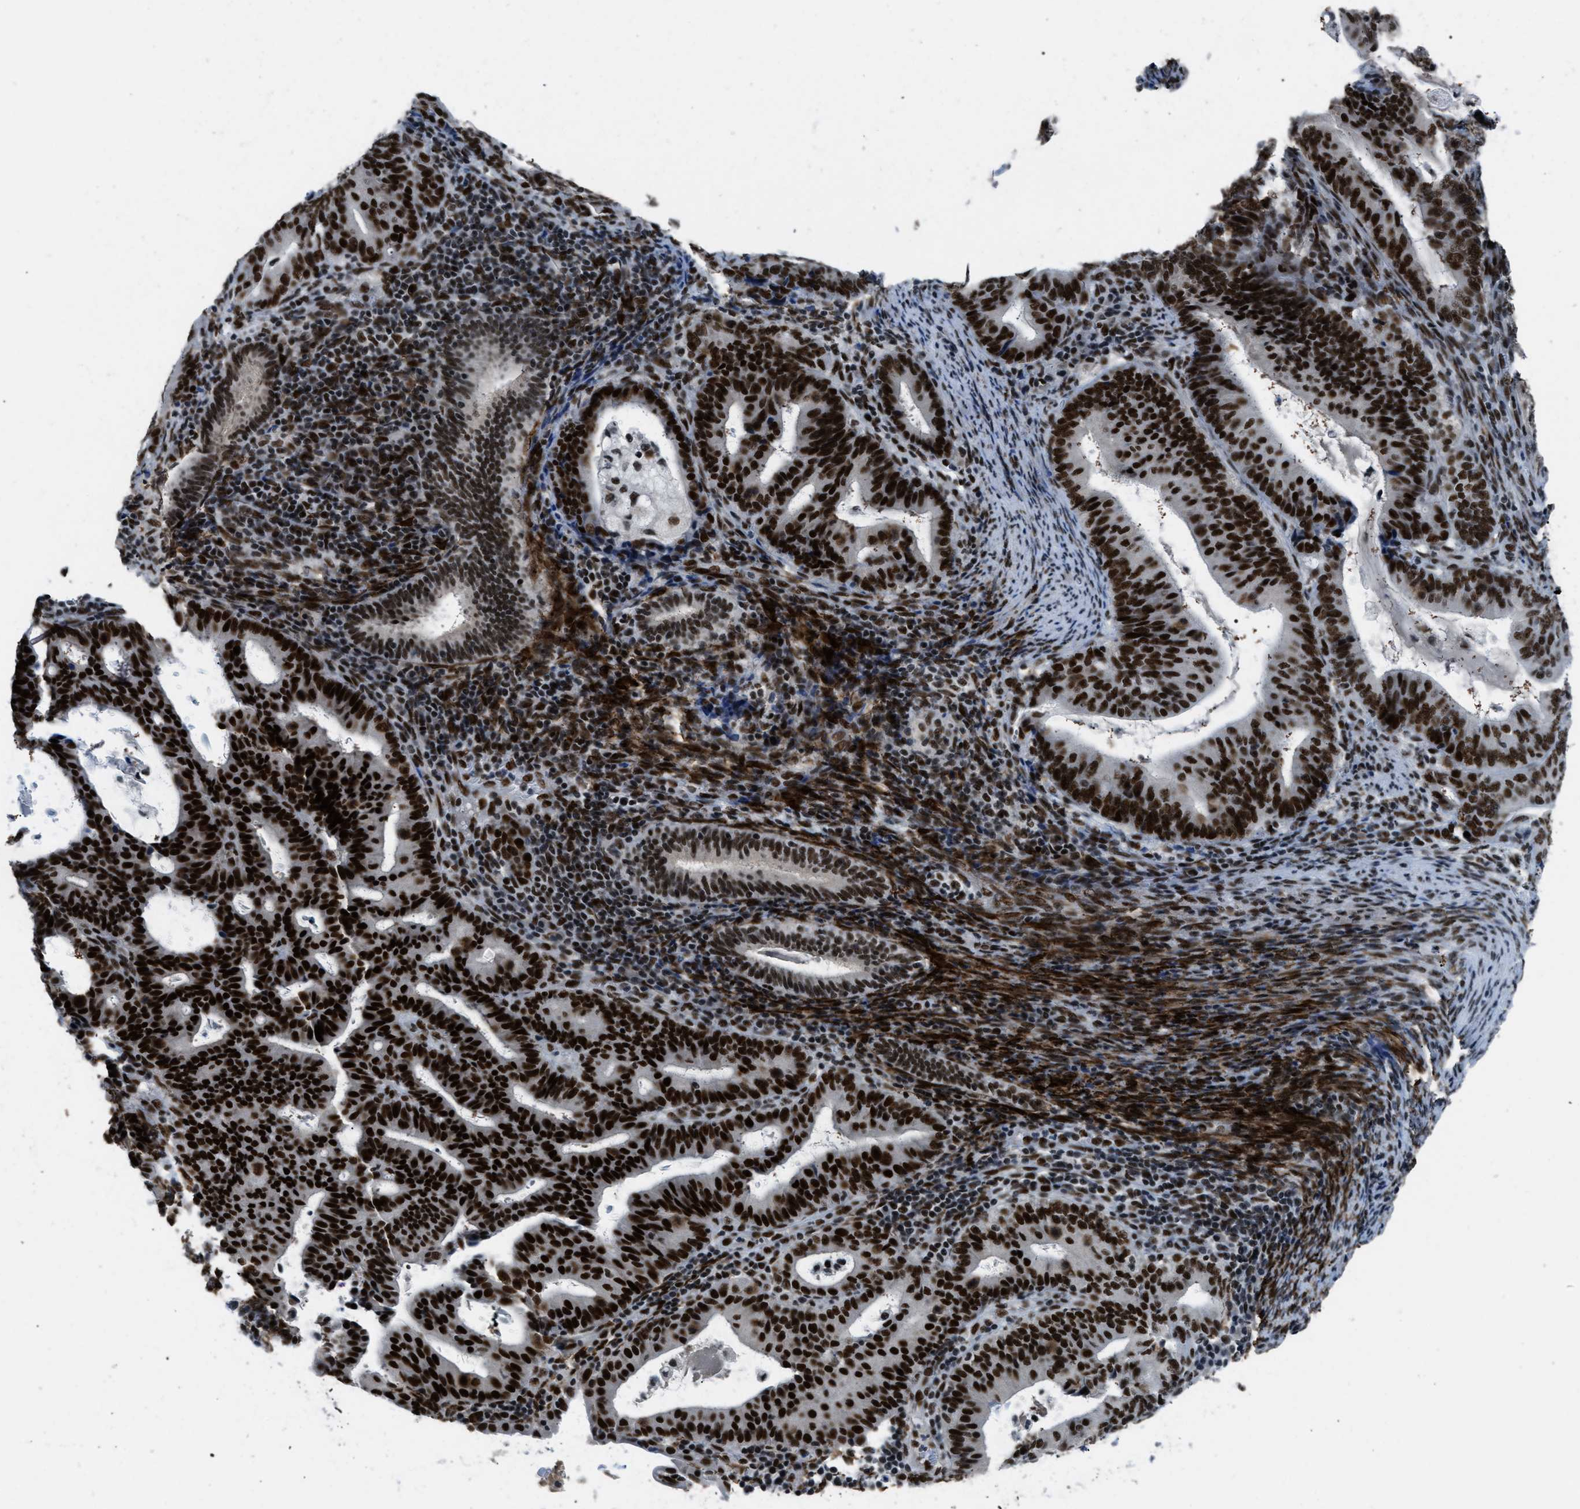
{"staining": {"intensity": "strong", "quantity": ">75%", "location": "nuclear"}, "tissue": "endometrial cancer", "cell_type": "Tumor cells", "image_type": "cancer", "snomed": [{"axis": "morphology", "description": "Adenocarcinoma, NOS"}, {"axis": "topography", "description": "Uterus"}], "caption": "Immunohistochemistry (IHC) image of neoplastic tissue: human adenocarcinoma (endometrial) stained using immunohistochemistry (IHC) demonstrates high levels of strong protein expression localized specifically in the nuclear of tumor cells, appearing as a nuclear brown color.", "gene": "GATAD2B", "patient": {"sex": "female", "age": 83}}